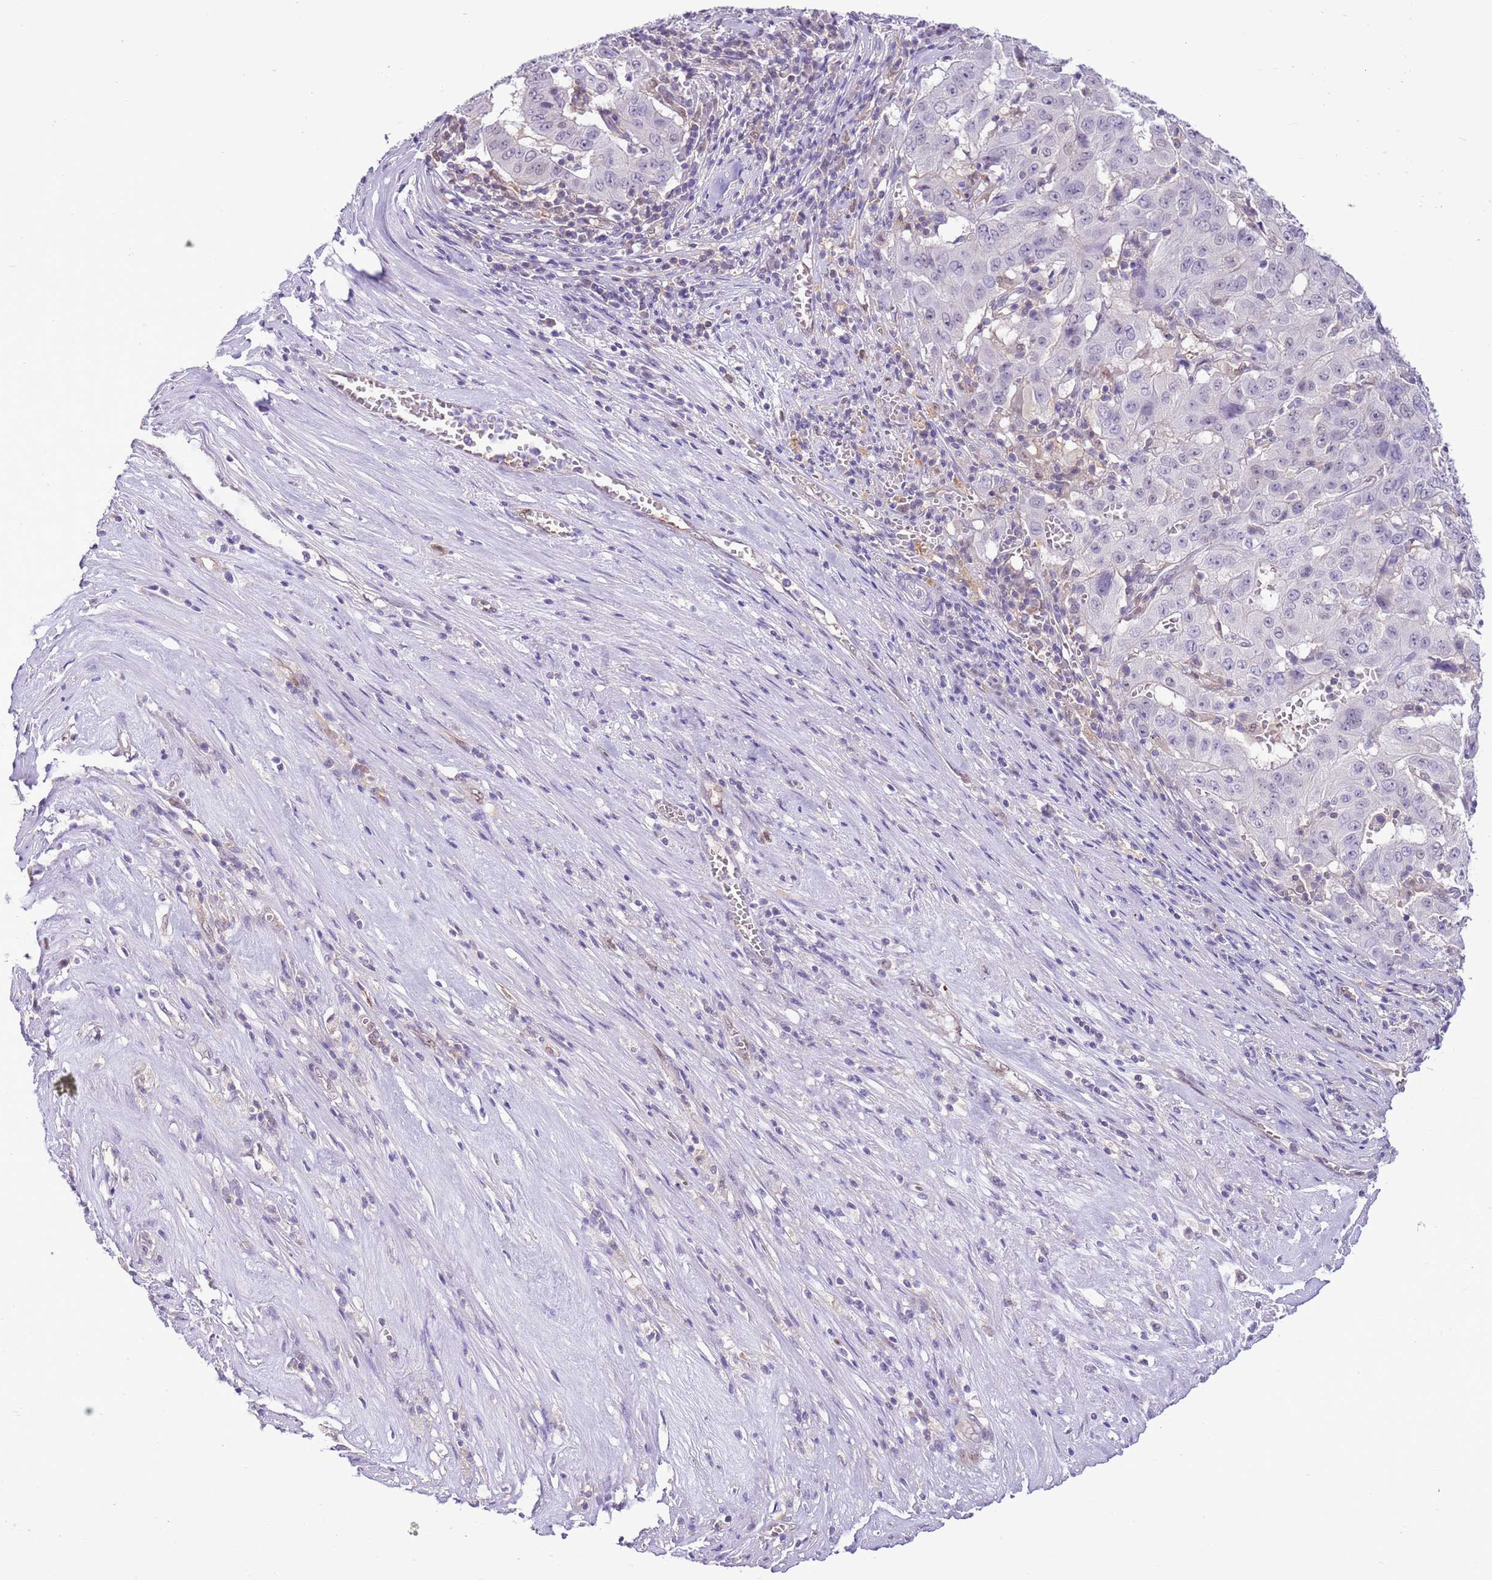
{"staining": {"intensity": "negative", "quantity": "none", "location": "none"}, "tissue": "pancreatic cancer", "cell_type": "Tumor cells", "image_type": "cancer", "snomed": [{"axis": "morphology", "description": "Adenocarcinoma, NOS"}, {"axis": "topography", "description": "Pancreas"}], "caption": "High power microscopy histopathology image of an IHC image of pancreatic cancer (adenocarcinoma), revealing no significant positivity in tumor cells.", "gene": "DDI2", "patient": {"sex": "male", "age": 63}}